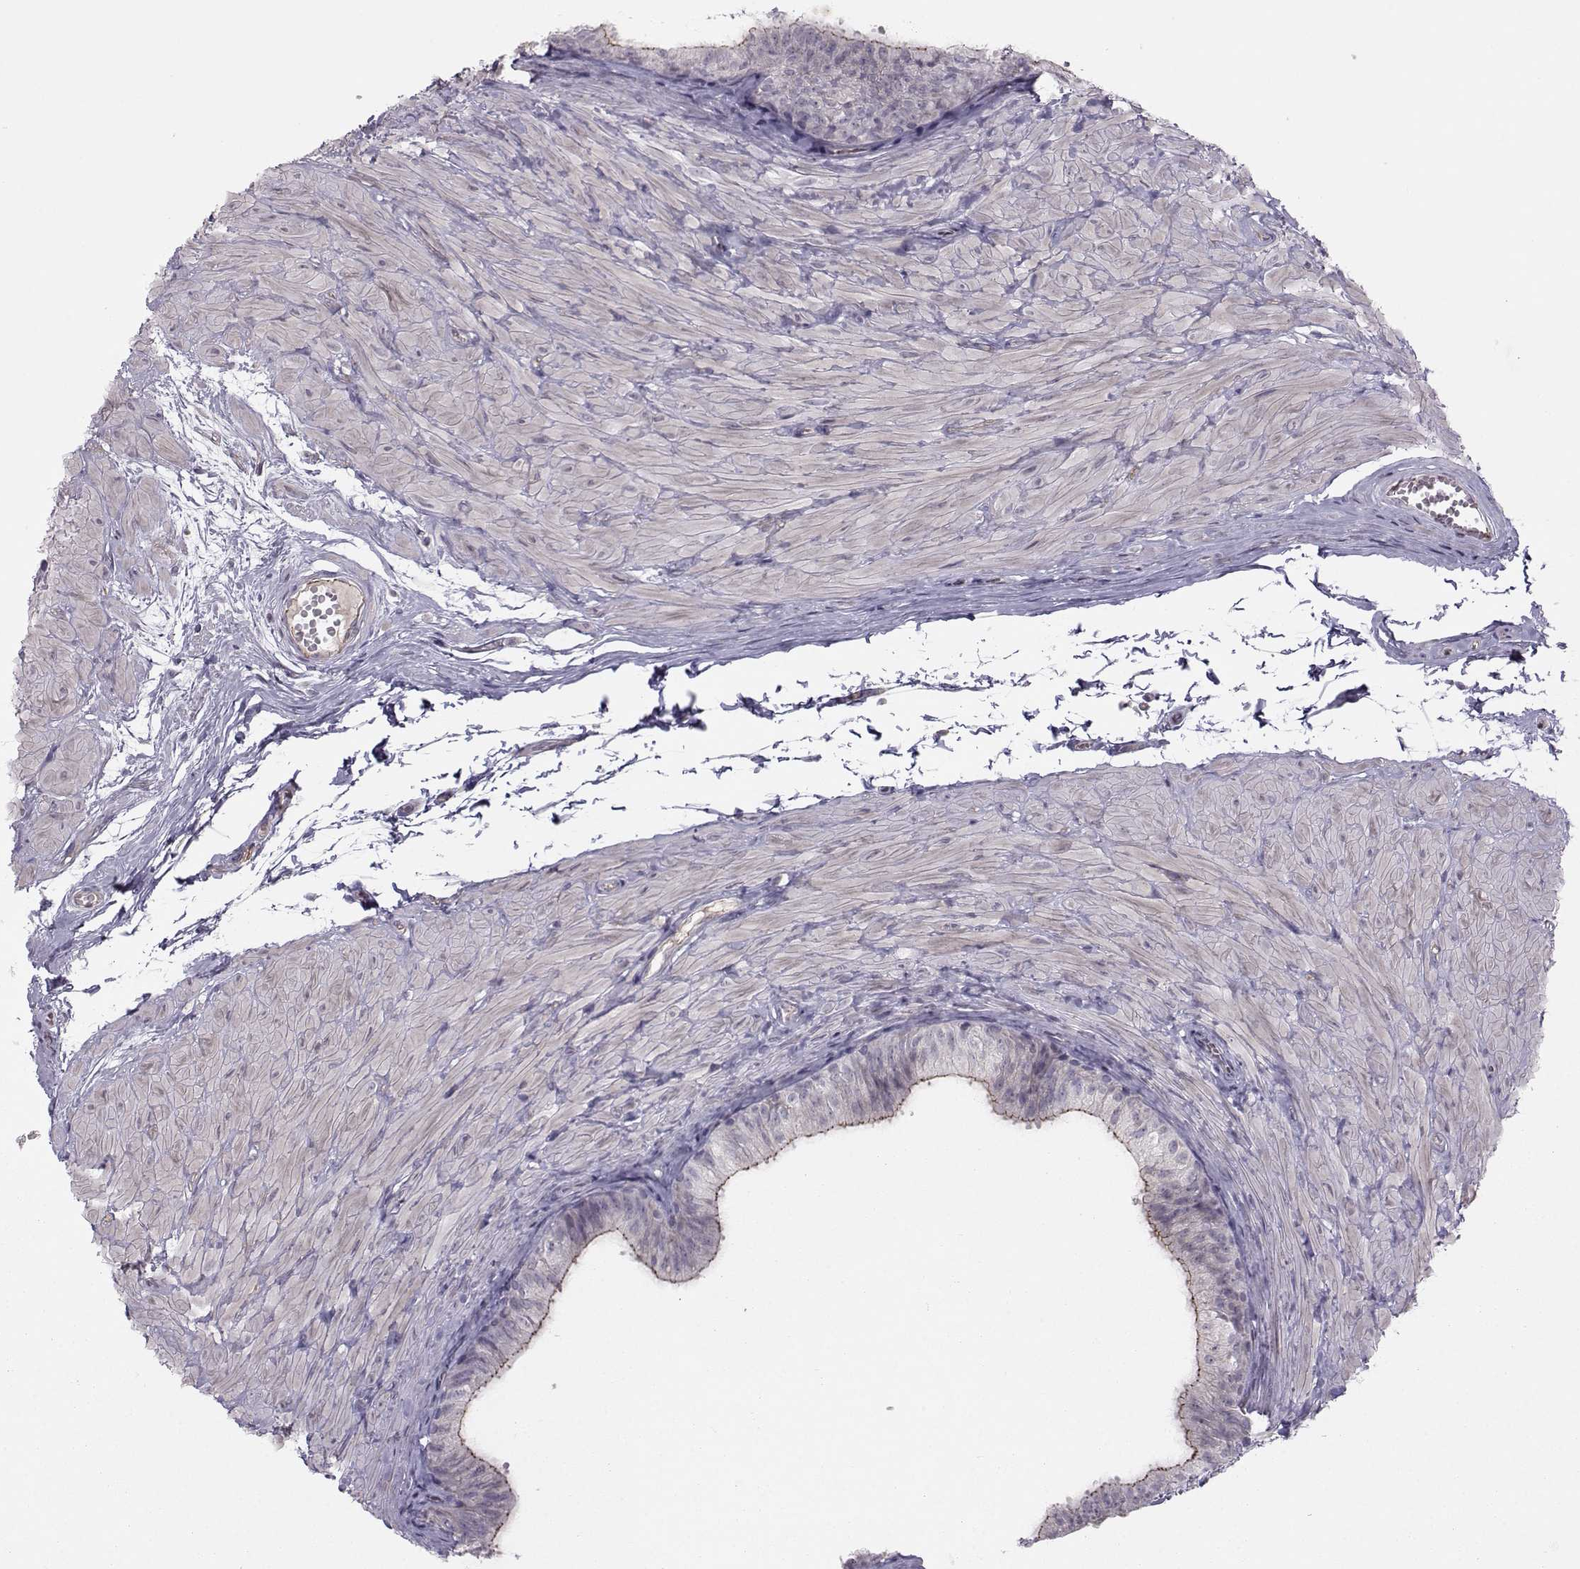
{"staining": {"intensity": "weak", "quantity": "<25%", "location": "cytoplasmic/membranous"}, "tissue": "epididymis", "cell_type": "Glandular cells", "image_type": "normal", "snomed": [{"axis": "morphology", "description": "Normal tissue, NOS"}, {"axis": "topography", "description": "Epididymis"}, {"axis": "topography", "description": "Vas deferens"}], "caption": "Immunohistochemical staining of unremarkable human epididymis exhibits no significant expression in glandular cells.", "gene": "MAST1", "patient": {"sex": "male", "age": 23}}